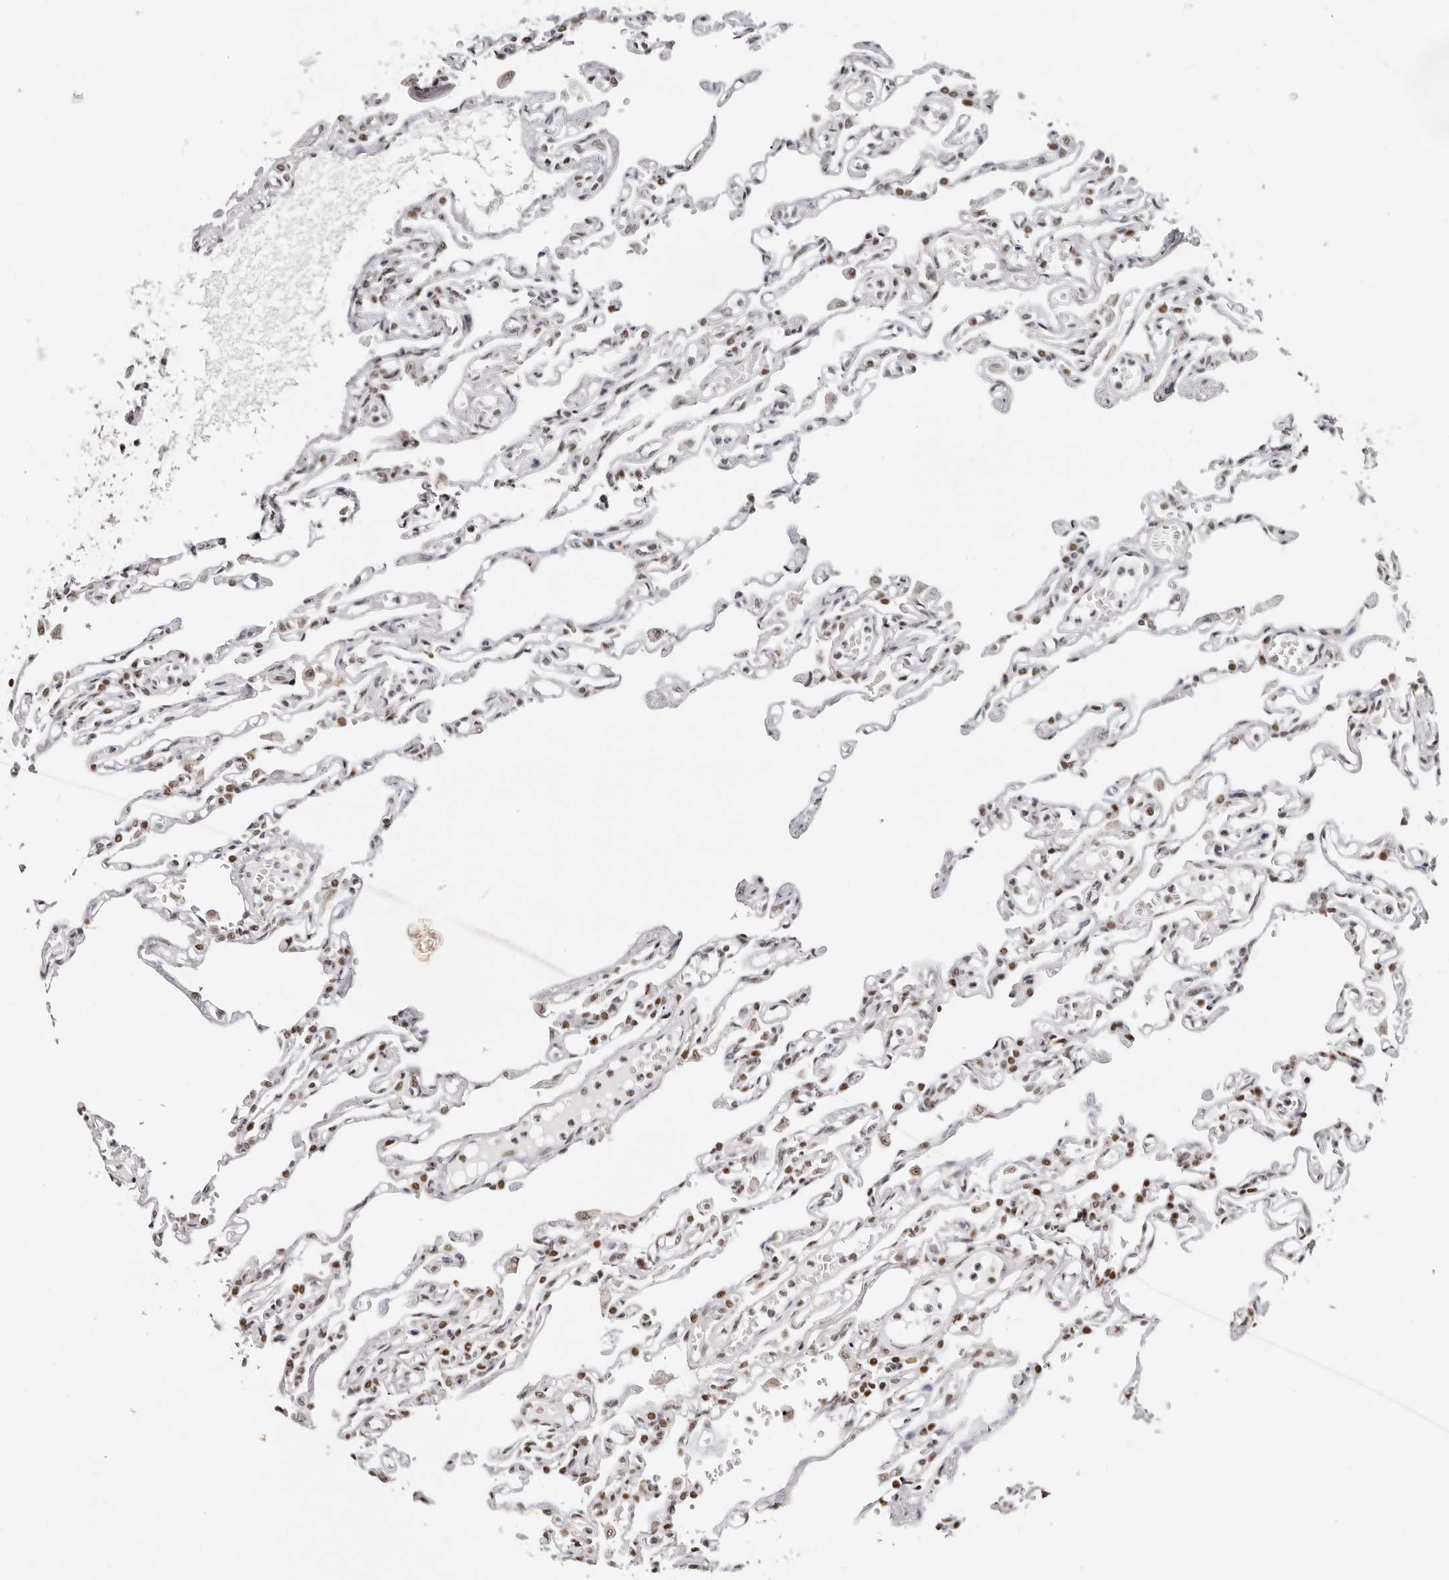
{"staining": {"intensity": "moderate", "quantity": "<25%", "location": "nuclear"}, "tissue": "lung", "cell_type": "Alveolar cells", "image_type": "normal", "snomed": [{"axis": "morphology", "description": "Normal tissue, NOS"}, {"axis": "topography", "description": "Lung"}], "caption": "Immunohistochemical staining of unremarkable lung shows <25% levels of moderate nuclear protein positivity in approximately <25% of alveolar cells.", "gene": "IQGAP3", "patient": {"sex": "male", "age": 21}}